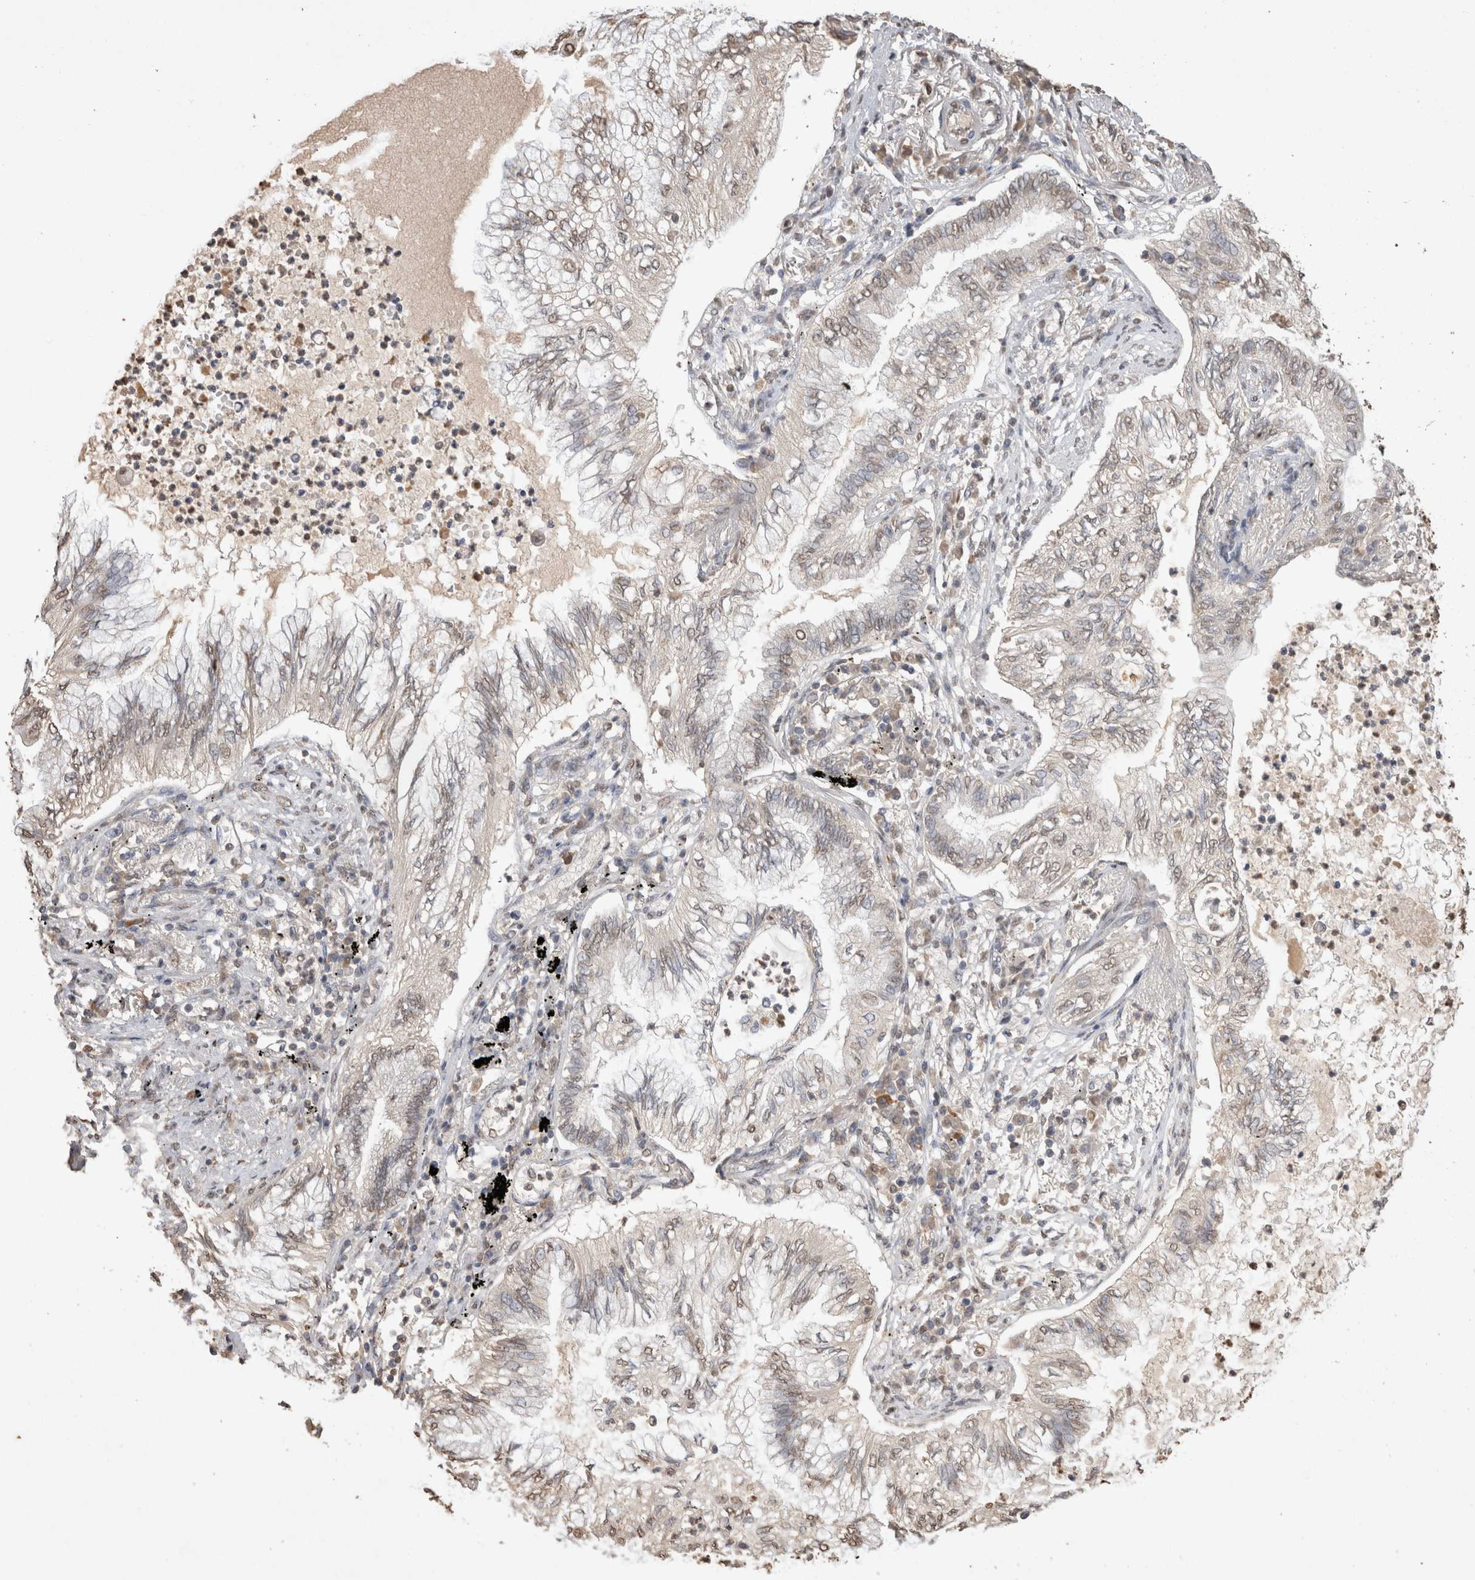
{"staining": {"intensity": "weak", "quantity": "<25%", "location": "nuclear"}, "tissue": "lung cancer", "cell_type": "Tumor cells", "image_type": "cancer", "snomed": [{"axis": "morphology", "description": "Normal tissue, NOS"}, {"axis": "morphology", "description": "Adenocarcinoma, NOS"}, {"axis": "topography", "description": "Bronchus"}, {"axis": "topography", "description": "Lung"}], "caption": "IHC micrograph of neoplastic tissue: human lung adenocarcinoma stained with DAB reveals no significant protein staining in tumor cells.", "gene": "MLX", "patient": {"sex": "female", "age": 70}}